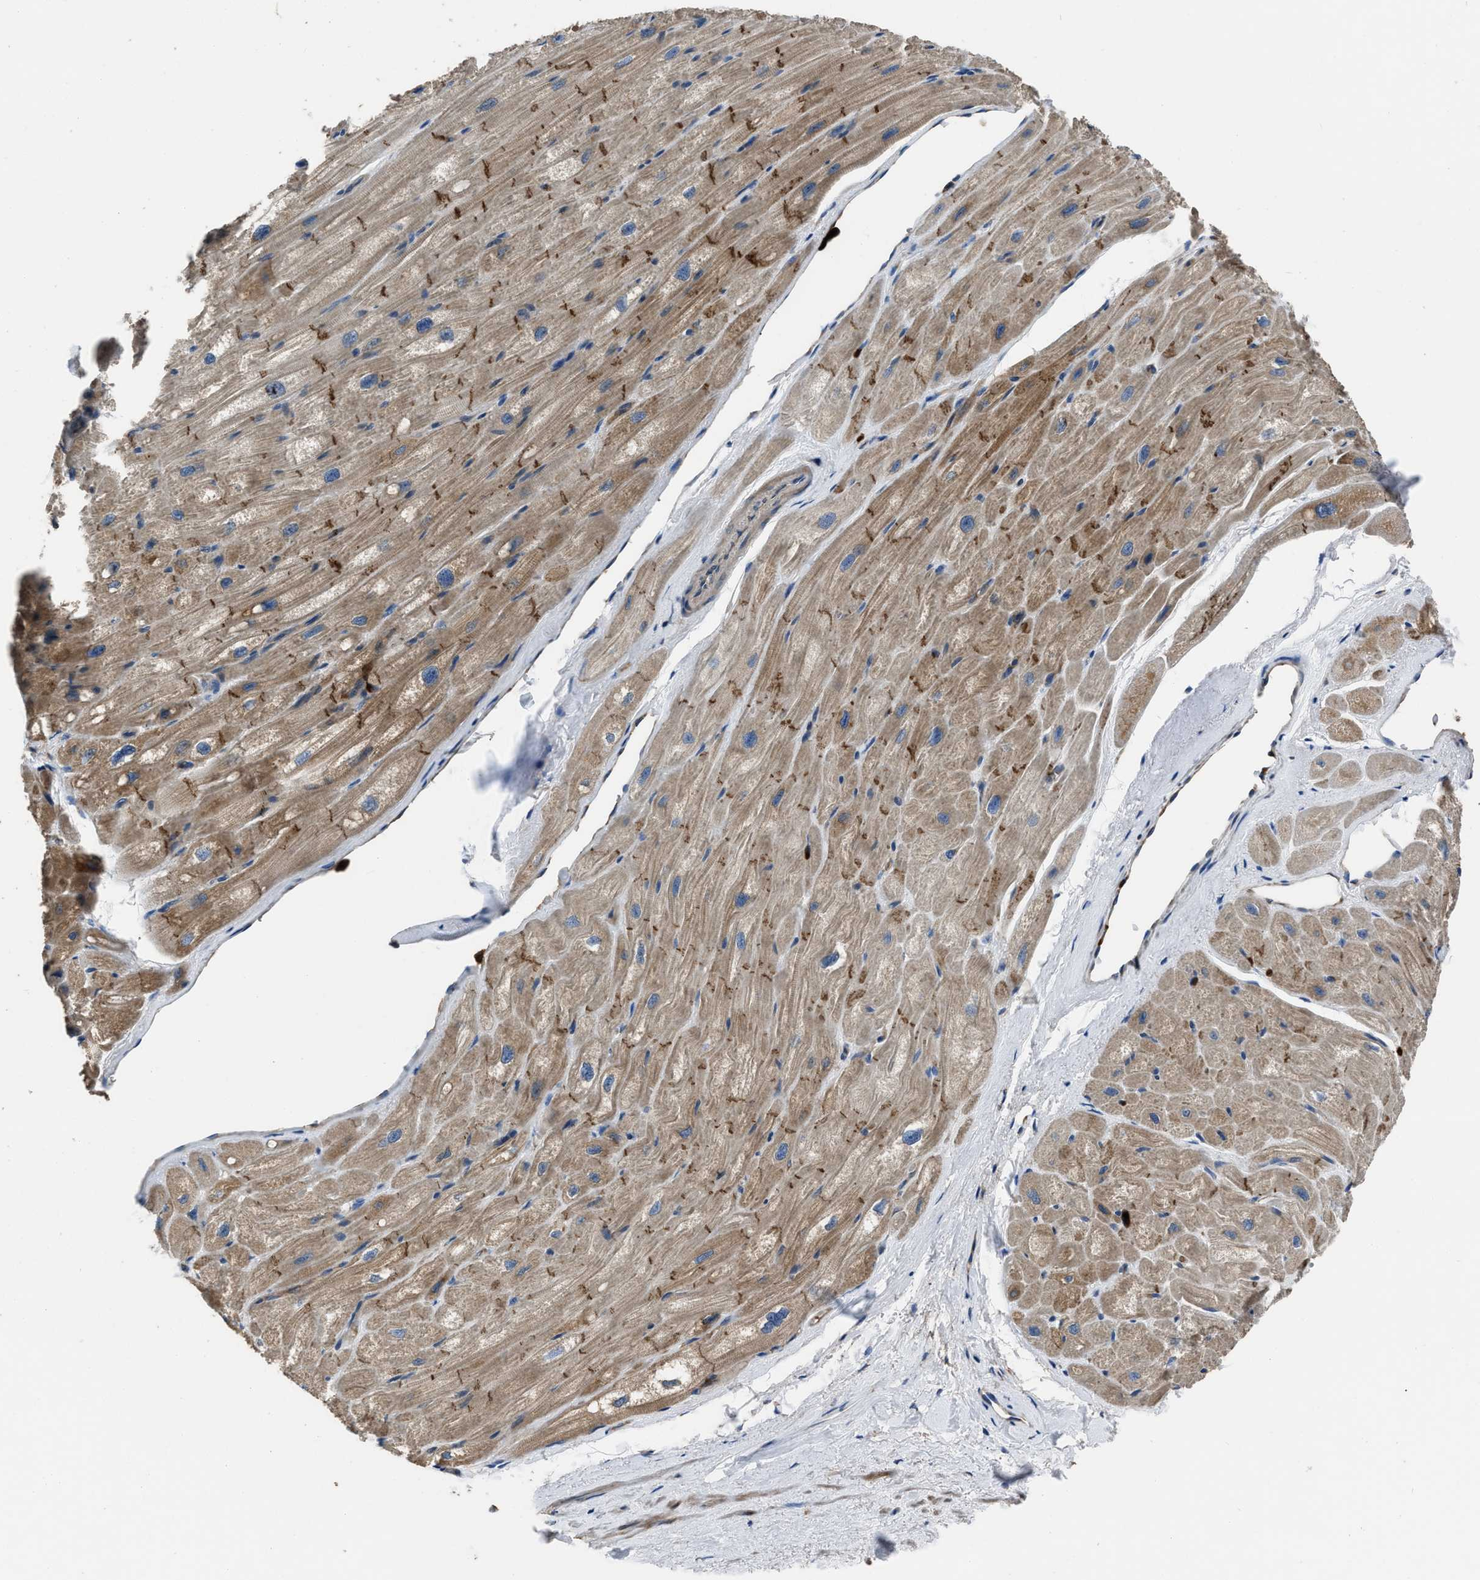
{"staining": {"intensity": "moderate", "quantity": "25%-75%", "location": "cytoplasmic/membranous"}, "tissue": "heart muscle", "cell_type": "Cardiomyocytes", "image_type": "normal", "snomed": [{"axis": "morphology", "description": "Normal tissue, NOS"}, {"axis": "topography", "description": "Heart"}], "caption": "Normal heart muscle reveals moderate cytoplasmic/membranous staining in approximately 25%-75% of cardiomyocytes, visualized by immunohistochemistry.", "gene": "ANGPT1", "patient": {"sex": "male", "age": 49}}